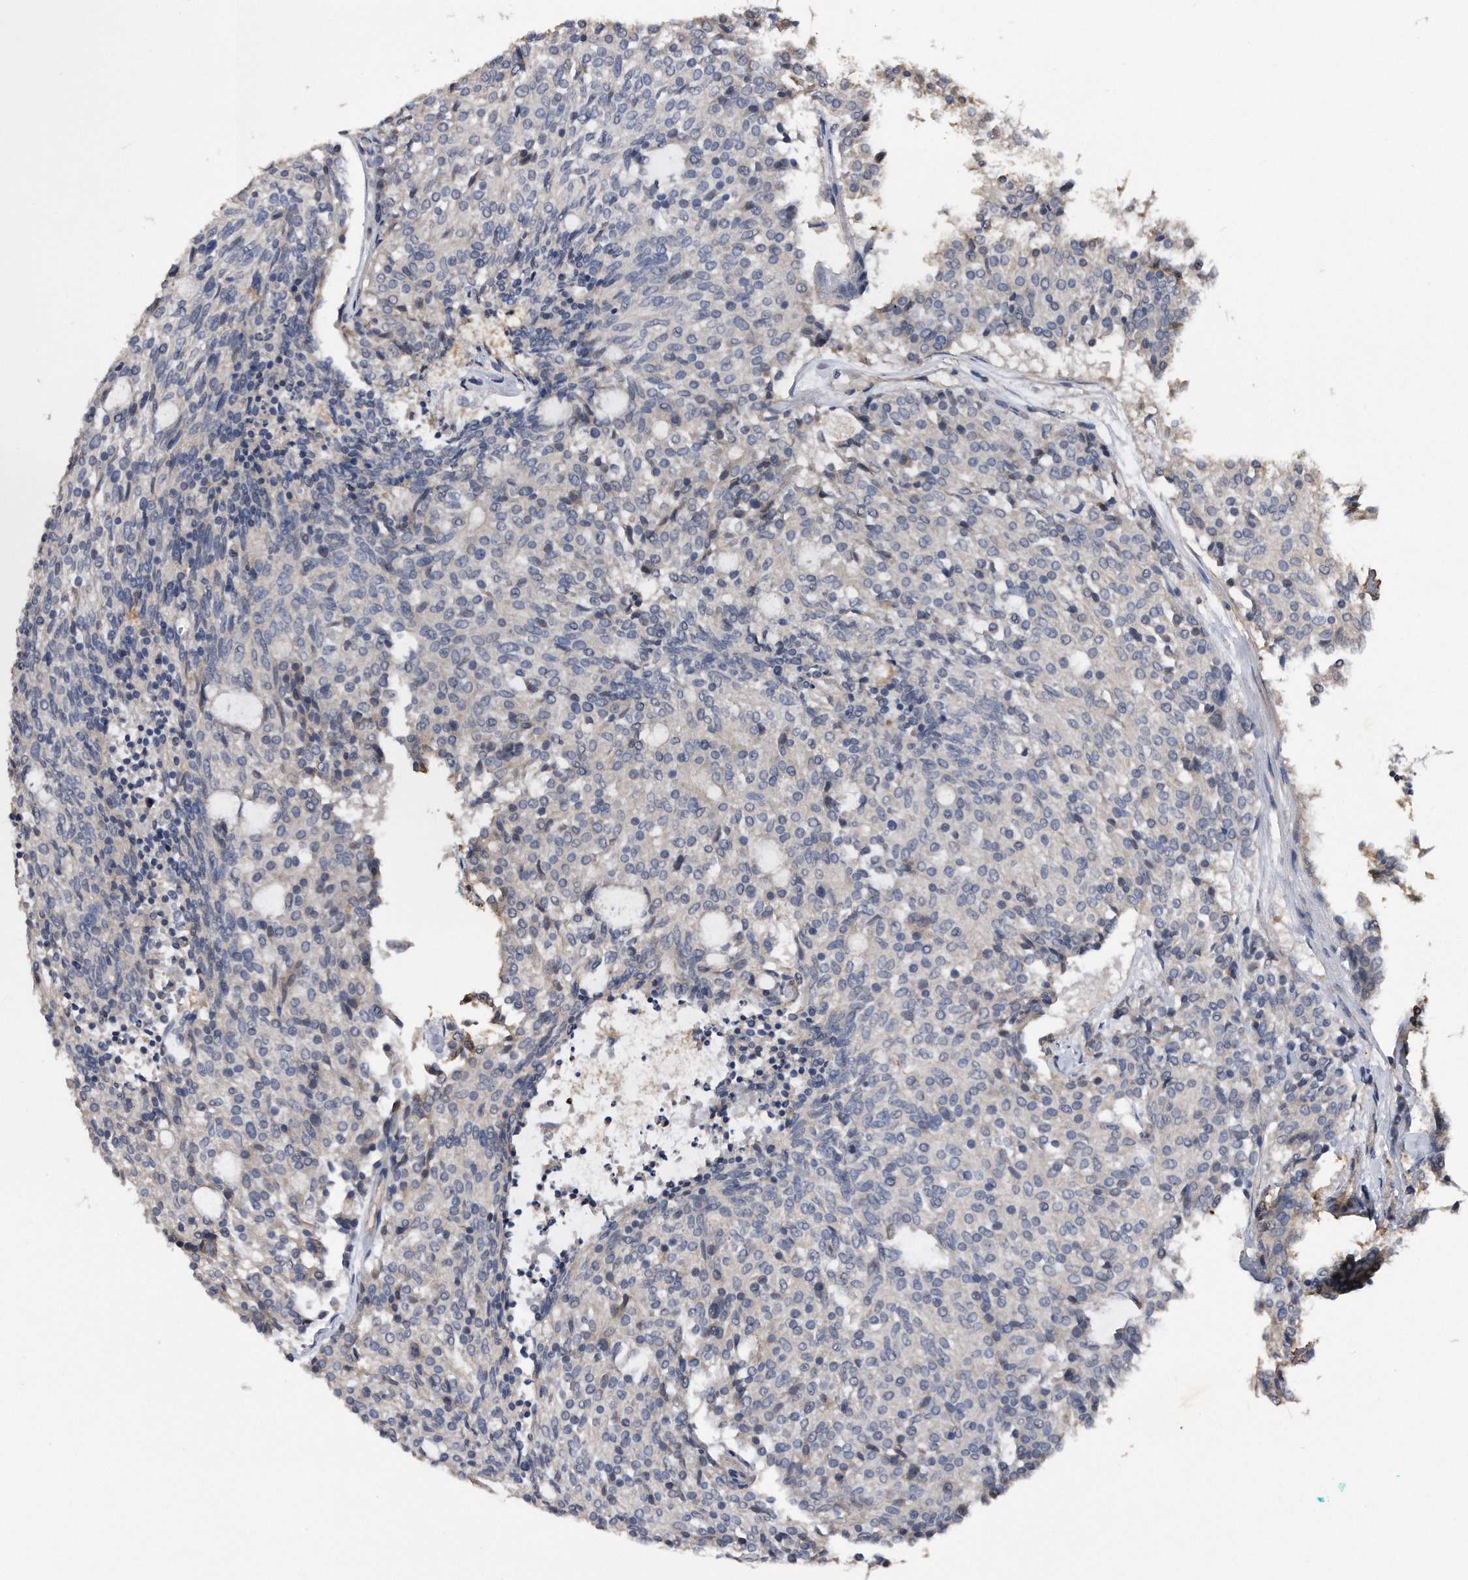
{"staining": {"intensity": "negative", "quantity": "none", "location": "none"}, "tissue": "carcinoid", "cell_type": "Tumor cells", "image_type": "cancer", "snomed": [{"axis": "morphology", "description": "Carcinoid, malignant, NOS"}, {"axis": "topography", "description": "Pancreas"}], "caption": "An image of carcinoid (malignant) stained for a protein shows no brown staining in tumor cells.", "gene": "KCND3", "patient": {"sex": "female", "age": 54}}